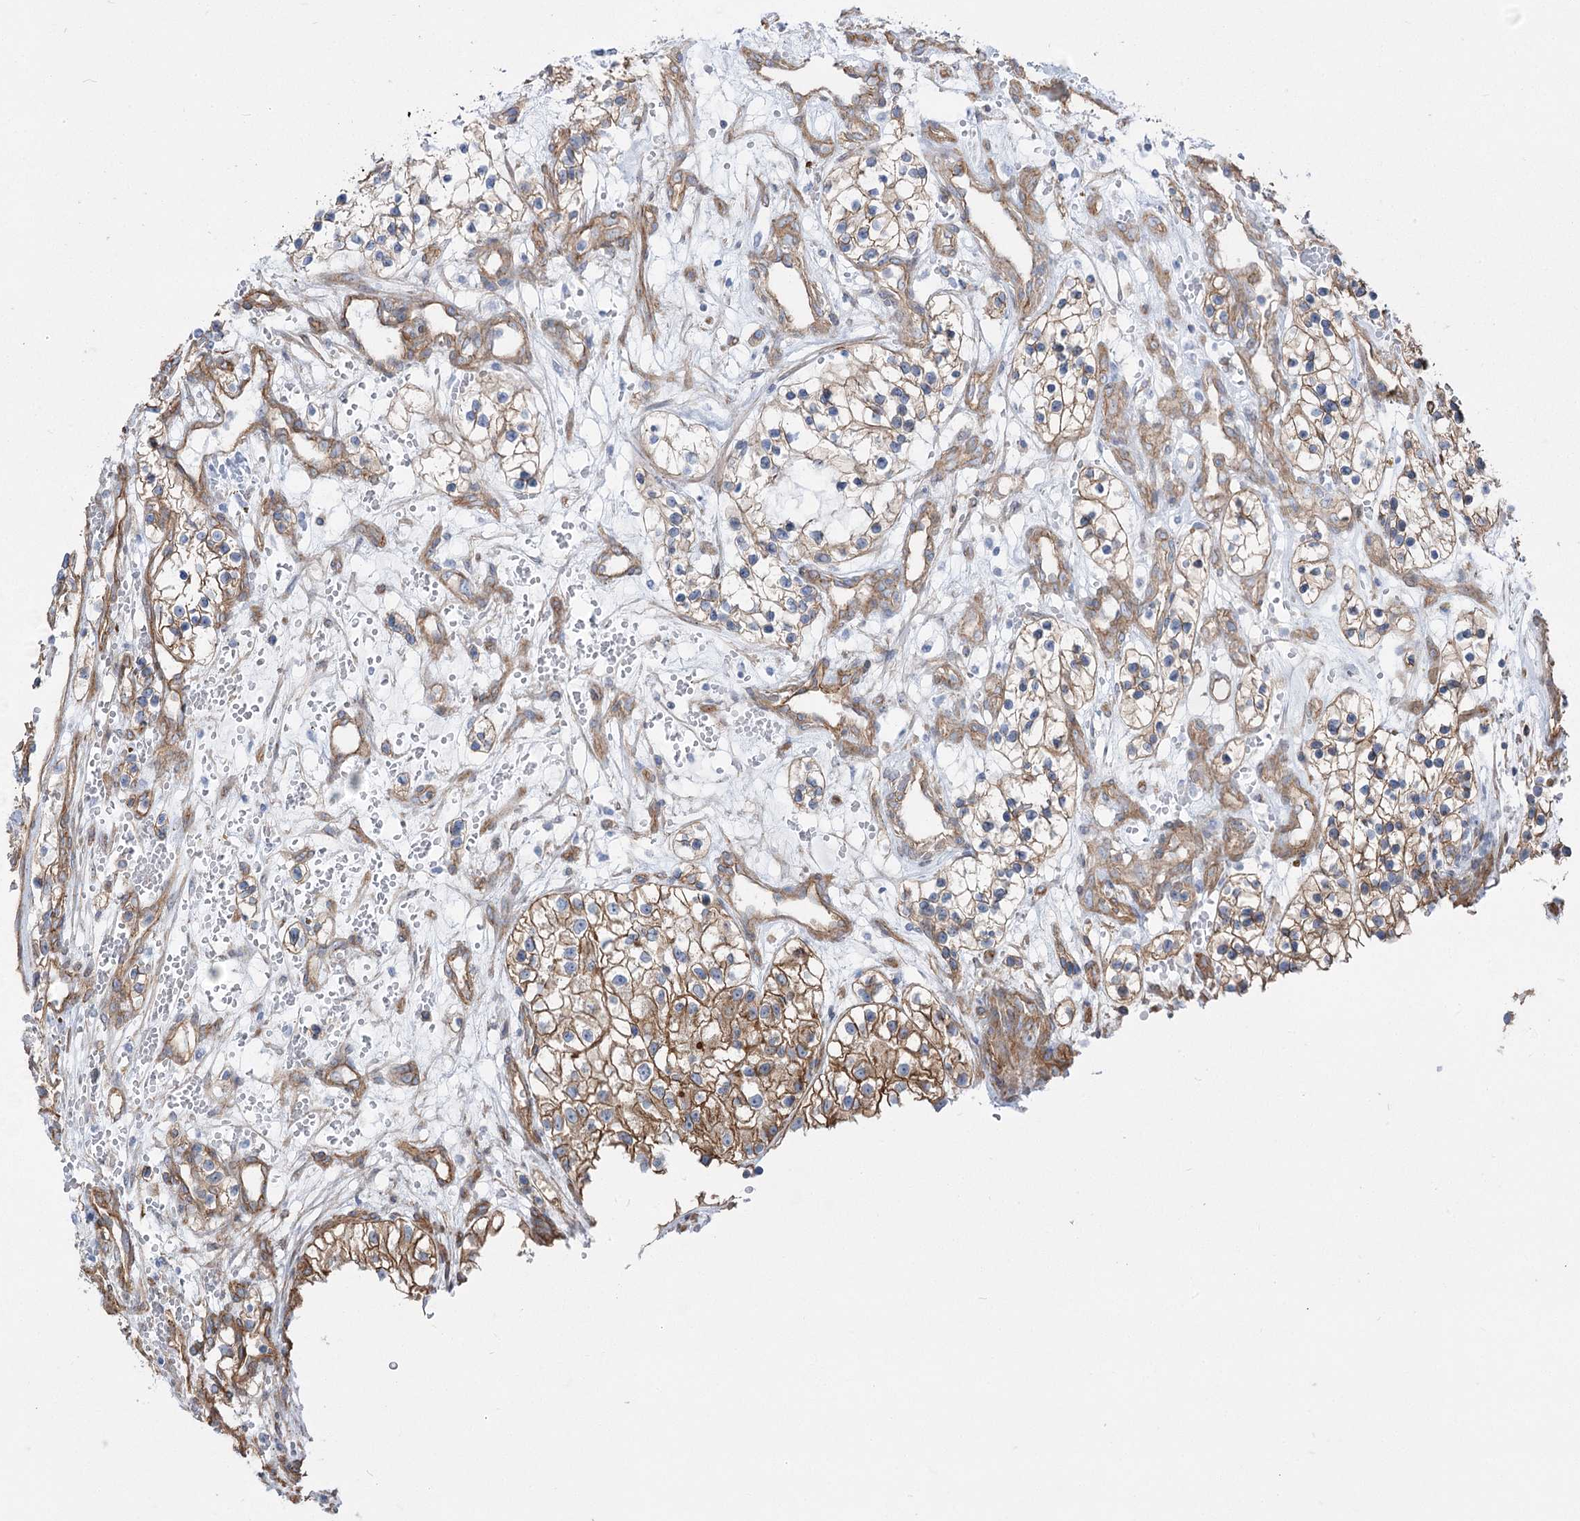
{"staining": {"intensity": "moderate", "quantity": ">75%", "location": "cytoplasmic/membranous"}, "tissue": "renal cancer", "cell_type": "Tumor cells", "image_type": "cancer", "snomed": [{"axis": "morphology", "description": "Adenocarcinoma, NOS"}, {"axis": "topography", "description": "Kidney"}], "caption": "Protein staining demonstrates moderate cytoplasmic/membranous expression in approximately >75% of tumor cells in renal cancer (adenocarcinoma).", "gene": "PLEKHA5", "patient": {"sex": "female", "age": 57}}